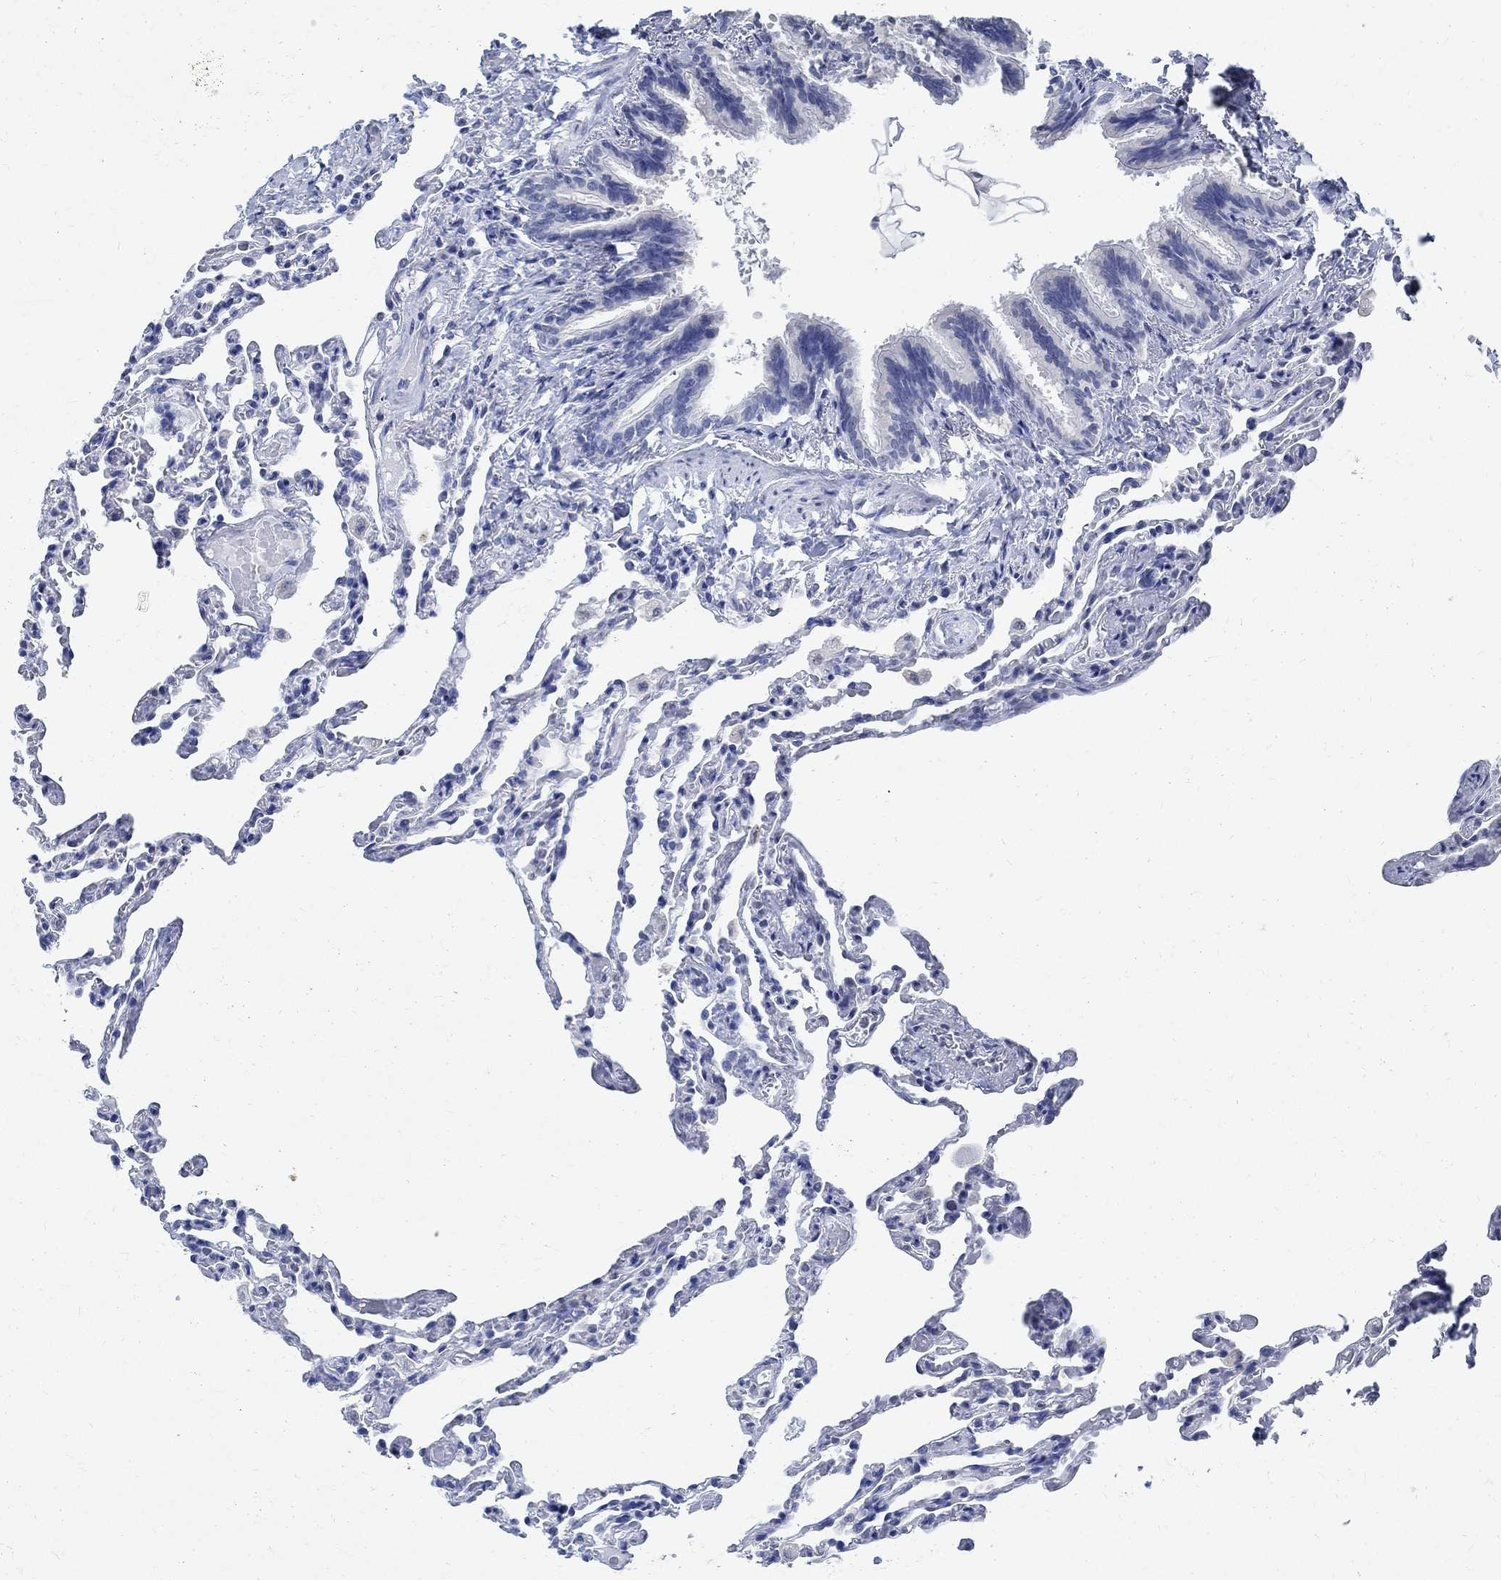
{"staining": {"intensity": "negative", "quantity": "none", "location": "none"}, "tissue": "lung", "cell_type": "Alveolar cells", "image_type": "normal", "snomed": [{"axis": "morphology", "description": "Normal tissue, NOS"}, {"axis": "topography", "description": "Lung"}], "caption": "Human lung stained for a protein using immunohistochemistry (IHC) displays no staining in alveolar cells.", "gene": "TMEM221", "patient": {"sex": "female", "age": 43}}